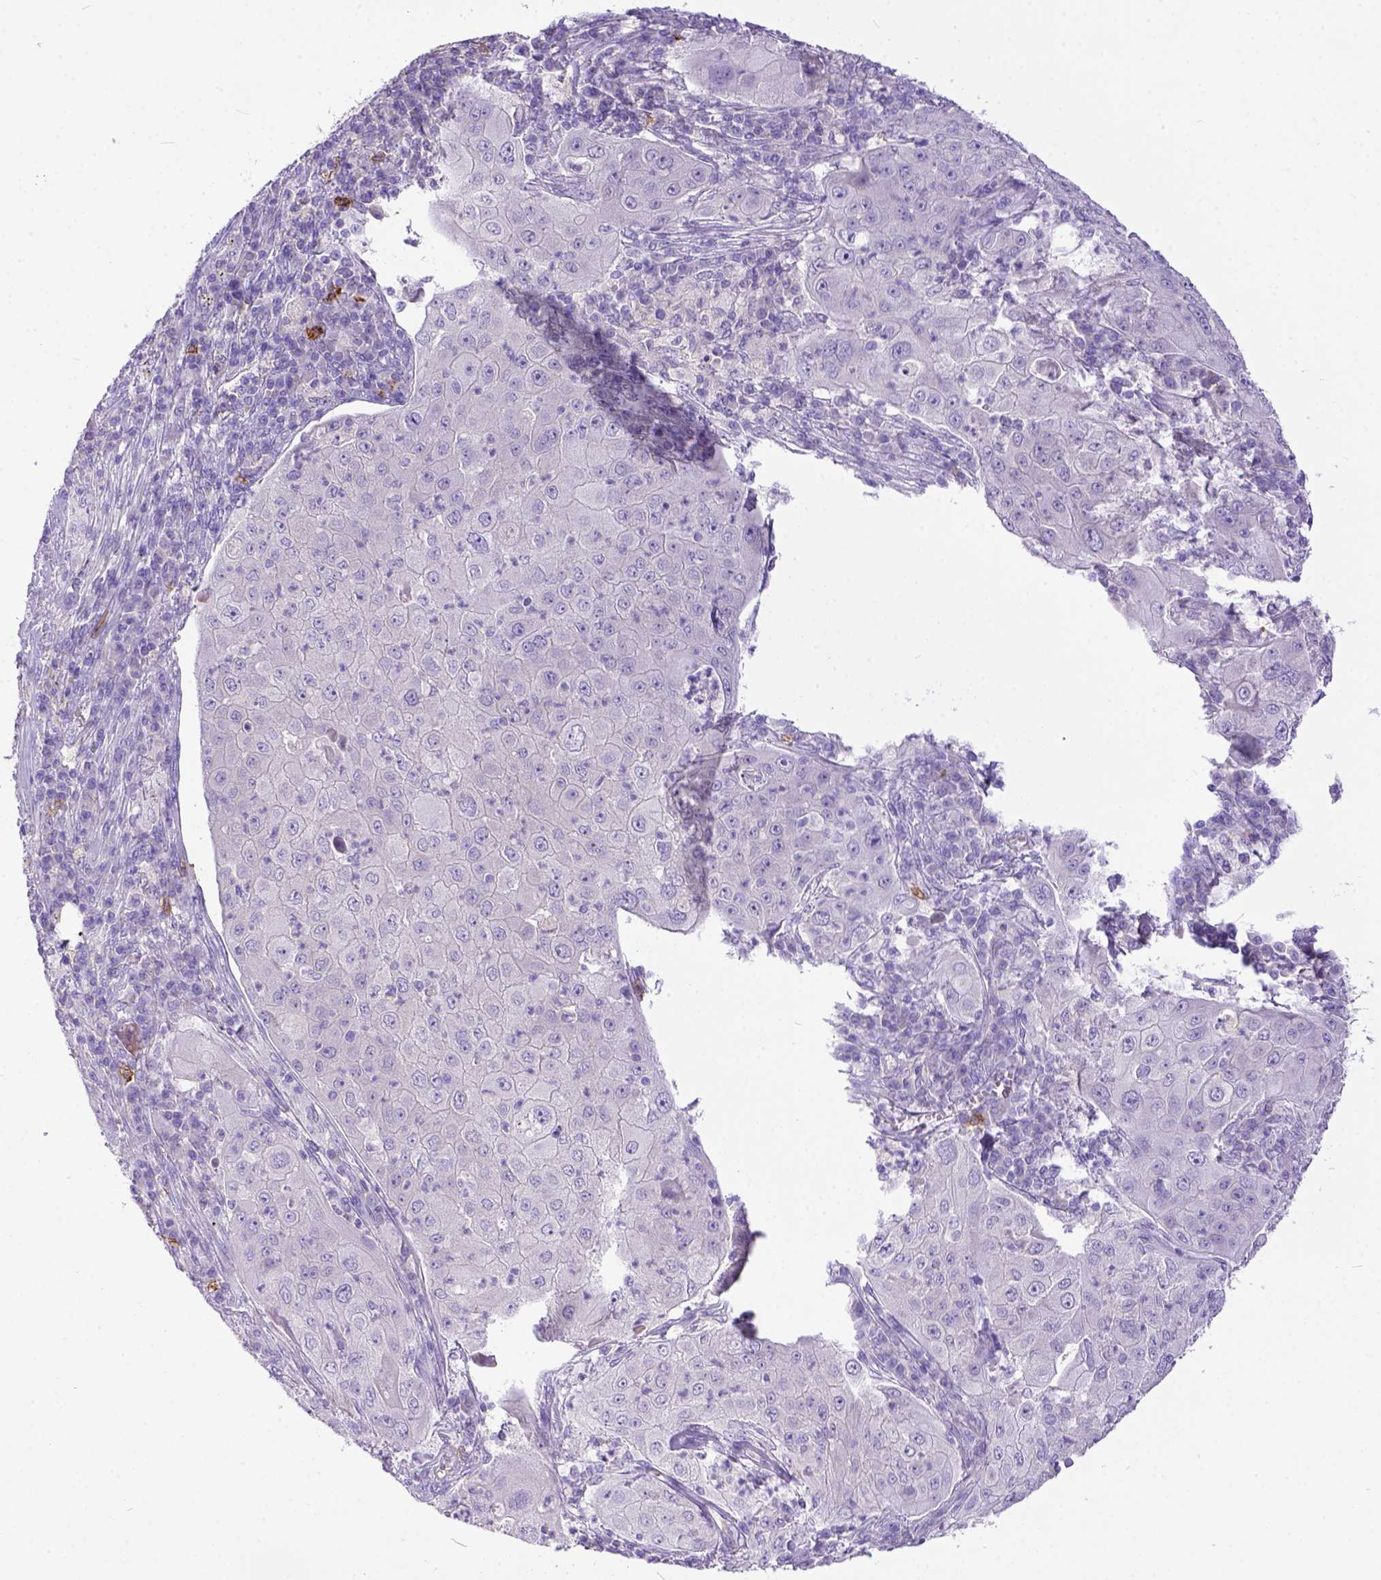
{"staining": {"intensity": "negative", "quantity": "none", "location": "none"}, "tissue": "lung cancer", "cell_type": "Tumor cells", "image_type": "cancer", "snomed": [{"axis": "morphology", "description": "Squamous cell carcinoma, NOS"}, {"axis": "topography", "description": "Lung"}], "caption": "Tumor cells are negative for protein expression in human lung squamous cell carcinoma.", "gene": "KIT", "patient": {"sex": "female", "age": 59}}